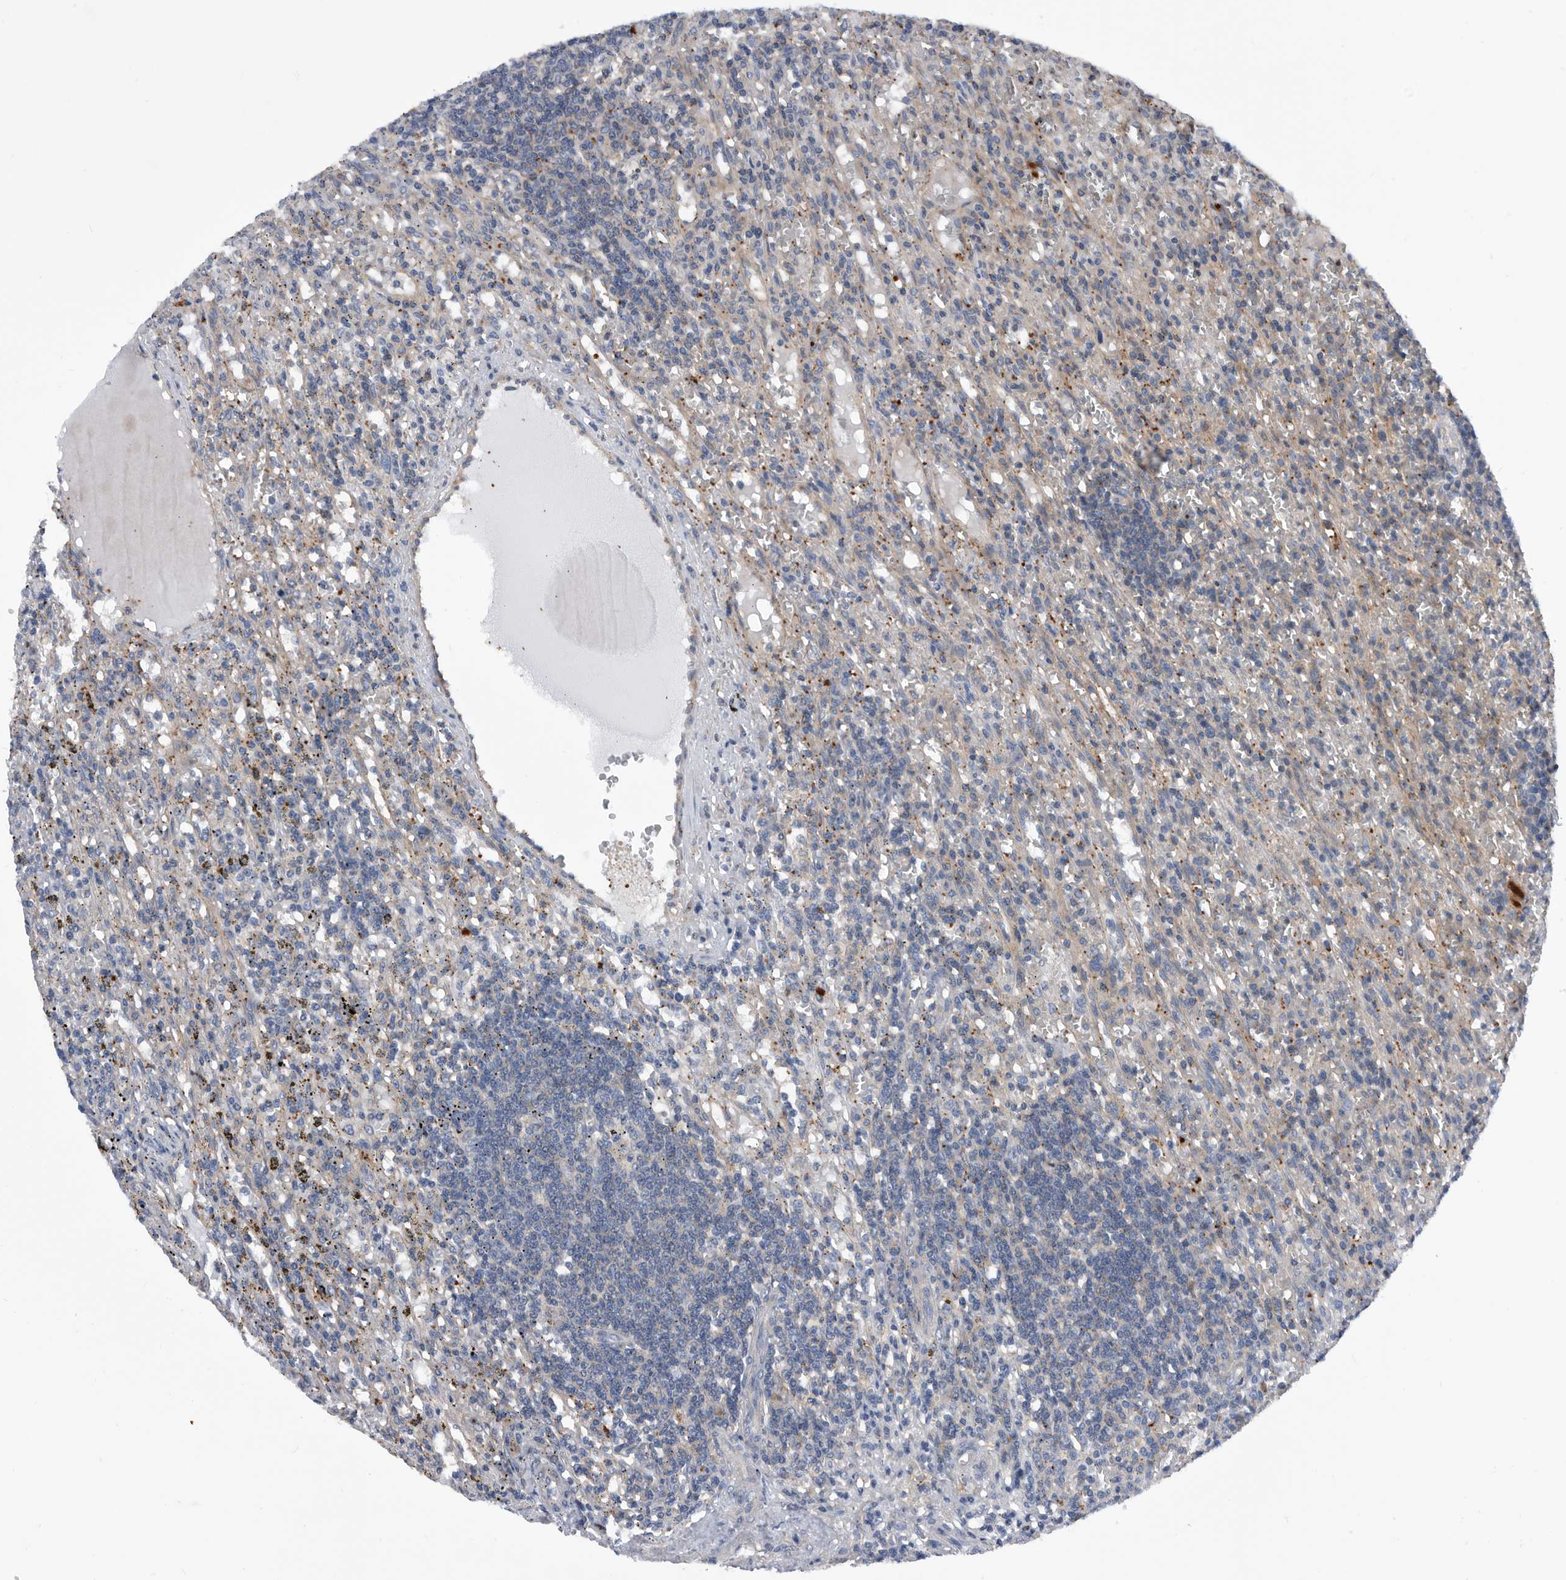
{"staining": {"intensity": "negative", "quantity": "none", "location": "none"}, "tissue": "lymphoma", "cell_type": "Tumor cells", "image_type": "cancer", "snomed": [{"axis": "morphology", "description": "Malignant lymphoma, non-Hodgkin's type, Low grade"}, {"axis": "topography", "description": "Spleen"}], "caption": "This is an IHC histopathology image of human lymphoma. There is no expression in tumor cells.", "gene": "BAIAP3", "patient": {"sex": "male", "age": 76}}